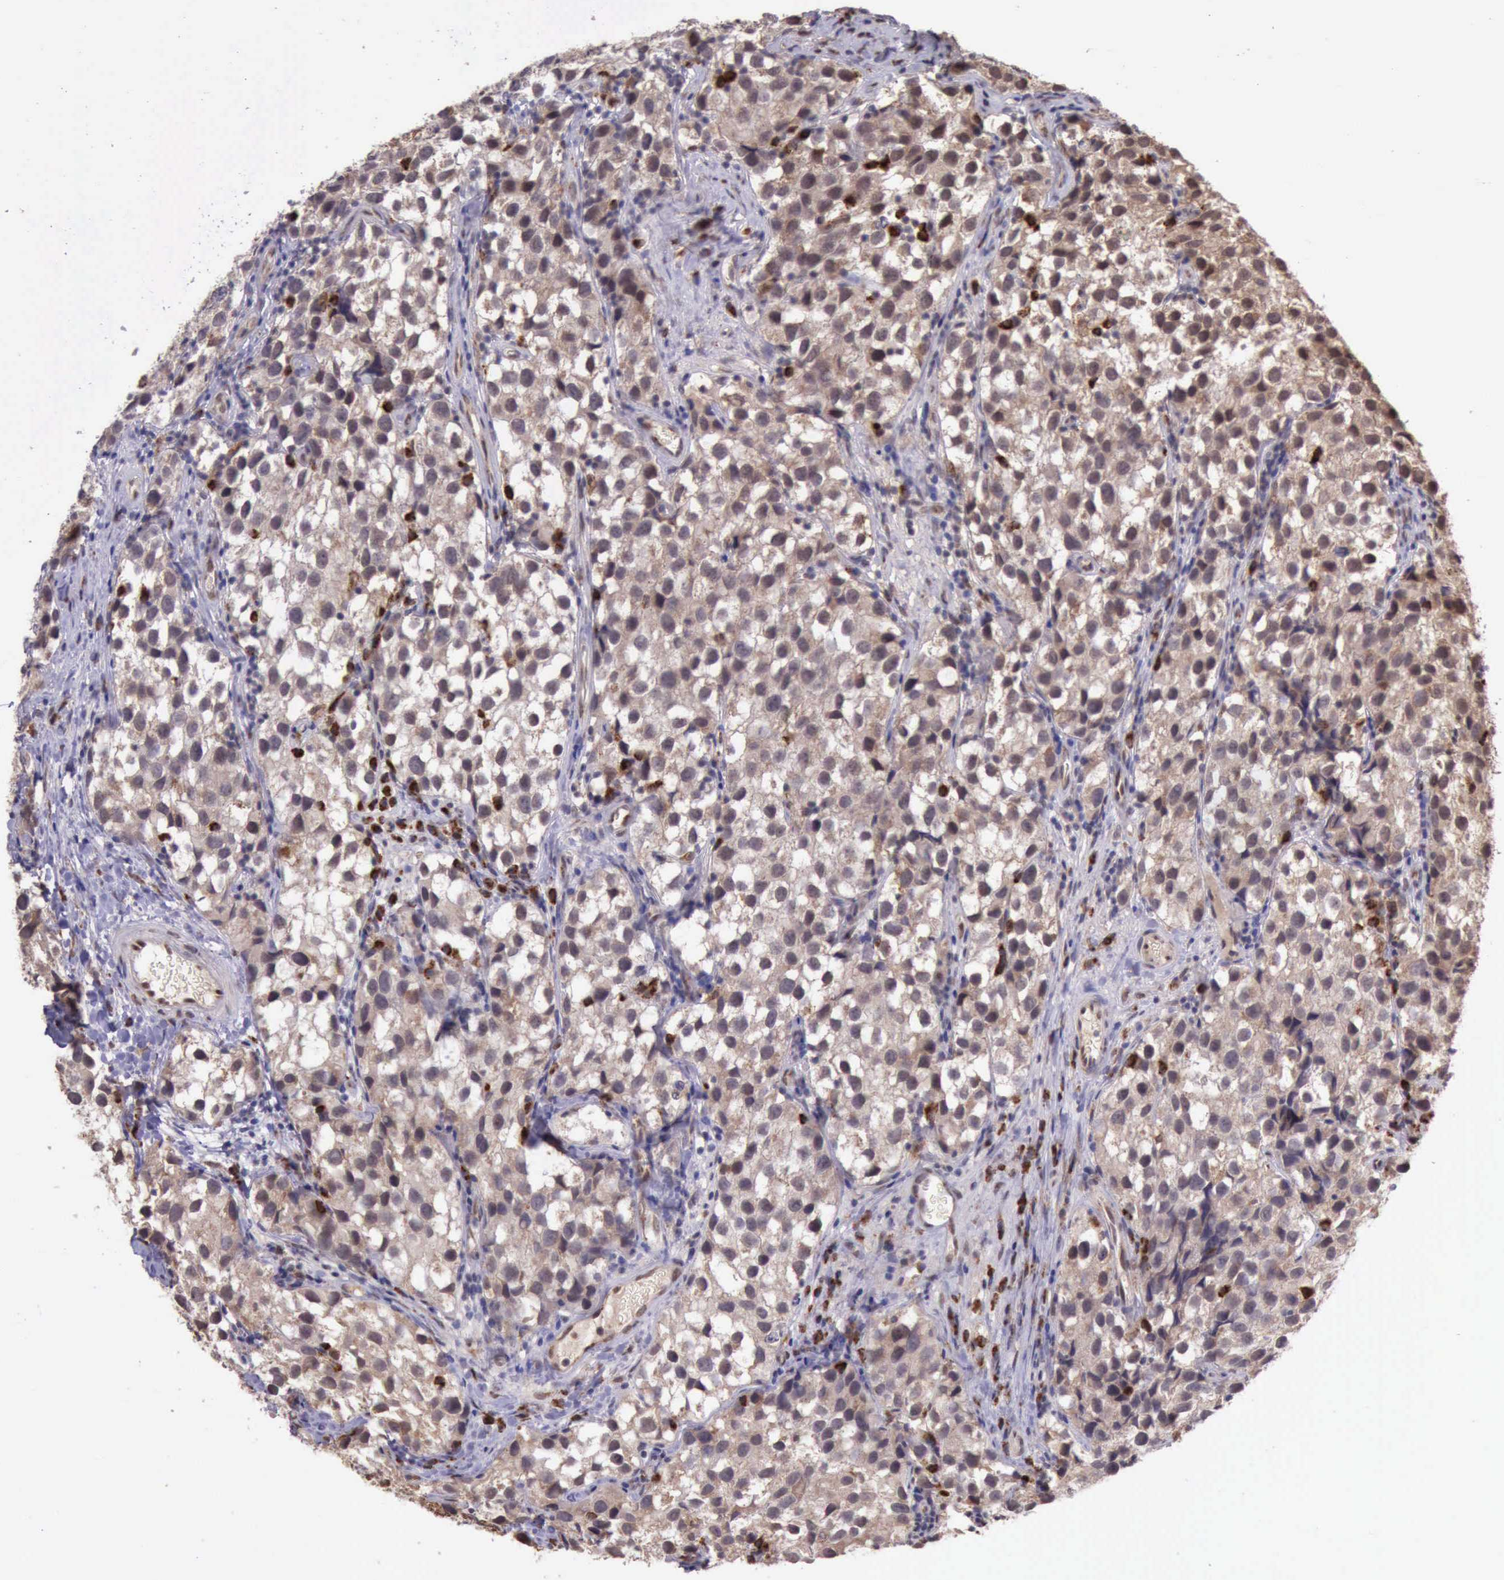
{"staining": {"intensity": "weak", "quantity": "25%-75%", "location": "cytoplasmic/membranous"}, "tissue": "testis cancer", "cell_type": "Tumor cells", "image_type": "cancer", "snomed": [{"axis": "morphology", "description": "Seminoma, NOS"}, {"axis": "topography", "description": "Testis"}], "caption": "Testis cancer was stained to show a protein in brown. There is low levels of weak cytoplasmic/membranous positivity in approximately 25%-75% of tumor cells. The staining was performed using DAB to visualize the protein expression in brown, while the nuclei were stained in blue with hematoxylin (Magnification: 20x).", "gene": "ARMCX3", "patient": {"sex": "male", "age": 39}}